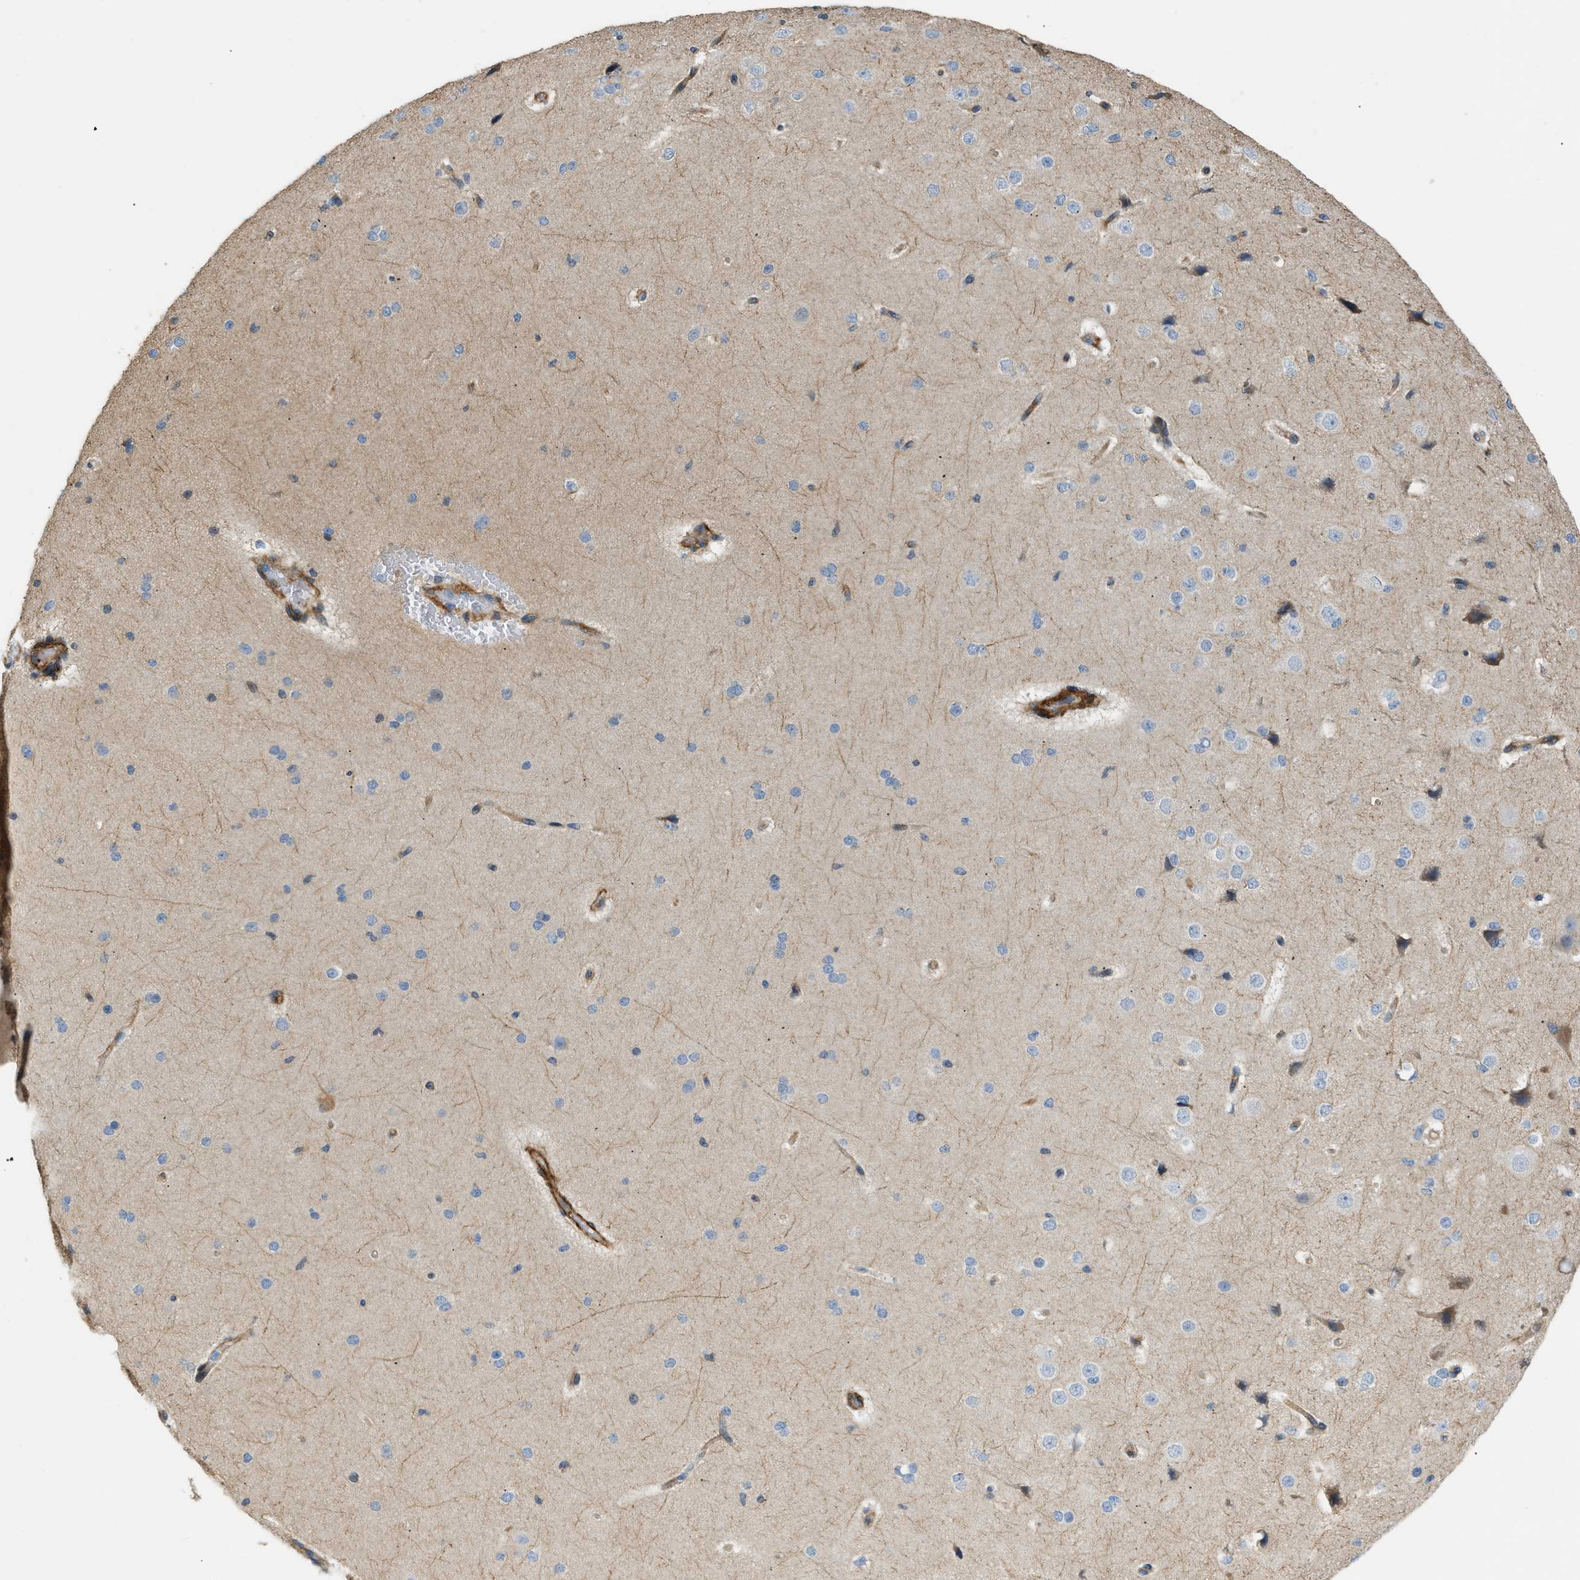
{"staining": {"intensity": "moderate", "quantity": ">75%", "location": "cytoplasmic/membranous"}, "tissue": "cerebral cortex", "cell_type": "Endothelial cells", "image_type": "normal", "snomed": [{"axis": "morphology", "description": "Normal tissue, NOS"}, {"axis": "morphology", "description": "Developmental malformation"}, {"axis": "topography", "description": "Cerebral cortex"}], "caption": "The photomicrograph shows a brown stain indicating the presence of a protein in the cytoplasmic/membranous of endothelial cells in cerebral cortex.", "gene": "BTN3A2", "patient": {"sex": "female", "age": 30}}